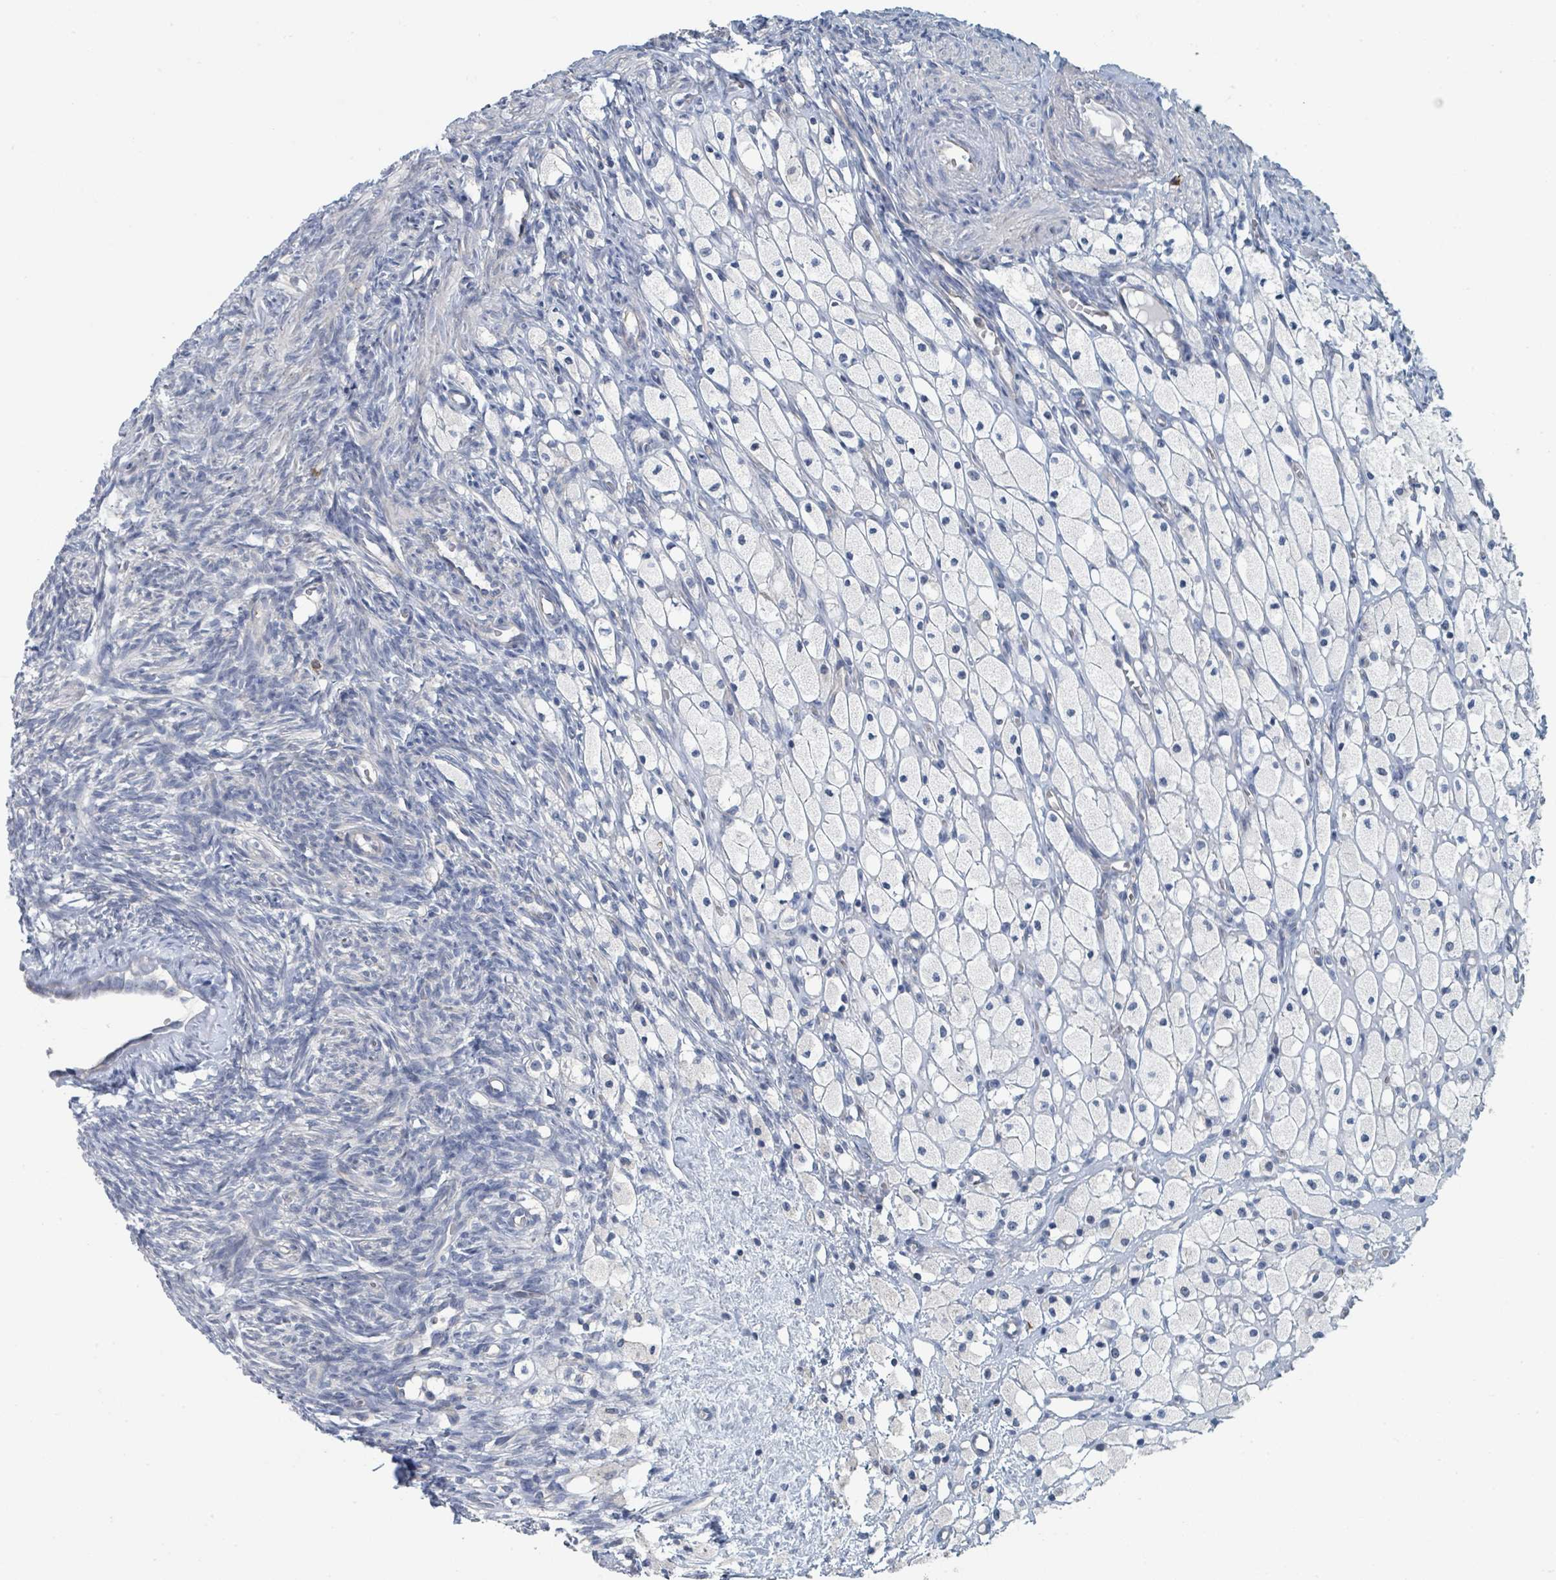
{"staining": {"intensity": "moderate", "quantity": ">75%", "location": "cytoplasmic/membranous"}, "tissue": "ovary", "cell_type": "Follicle cells", "image_type": "normal", "snomed": [{"axis": "morphology", "description": "Normal tissue, NOS"}, {"axis": "topography", "description": "Ovary"}], "caption": "Protein staining of unremarkable ovary reveals moderate cytoplasmic/membranous positivity in approximately >75% of follicle cells.", "gene": "ANKRD55", "patient": {"sex": "female", "age": 51}}